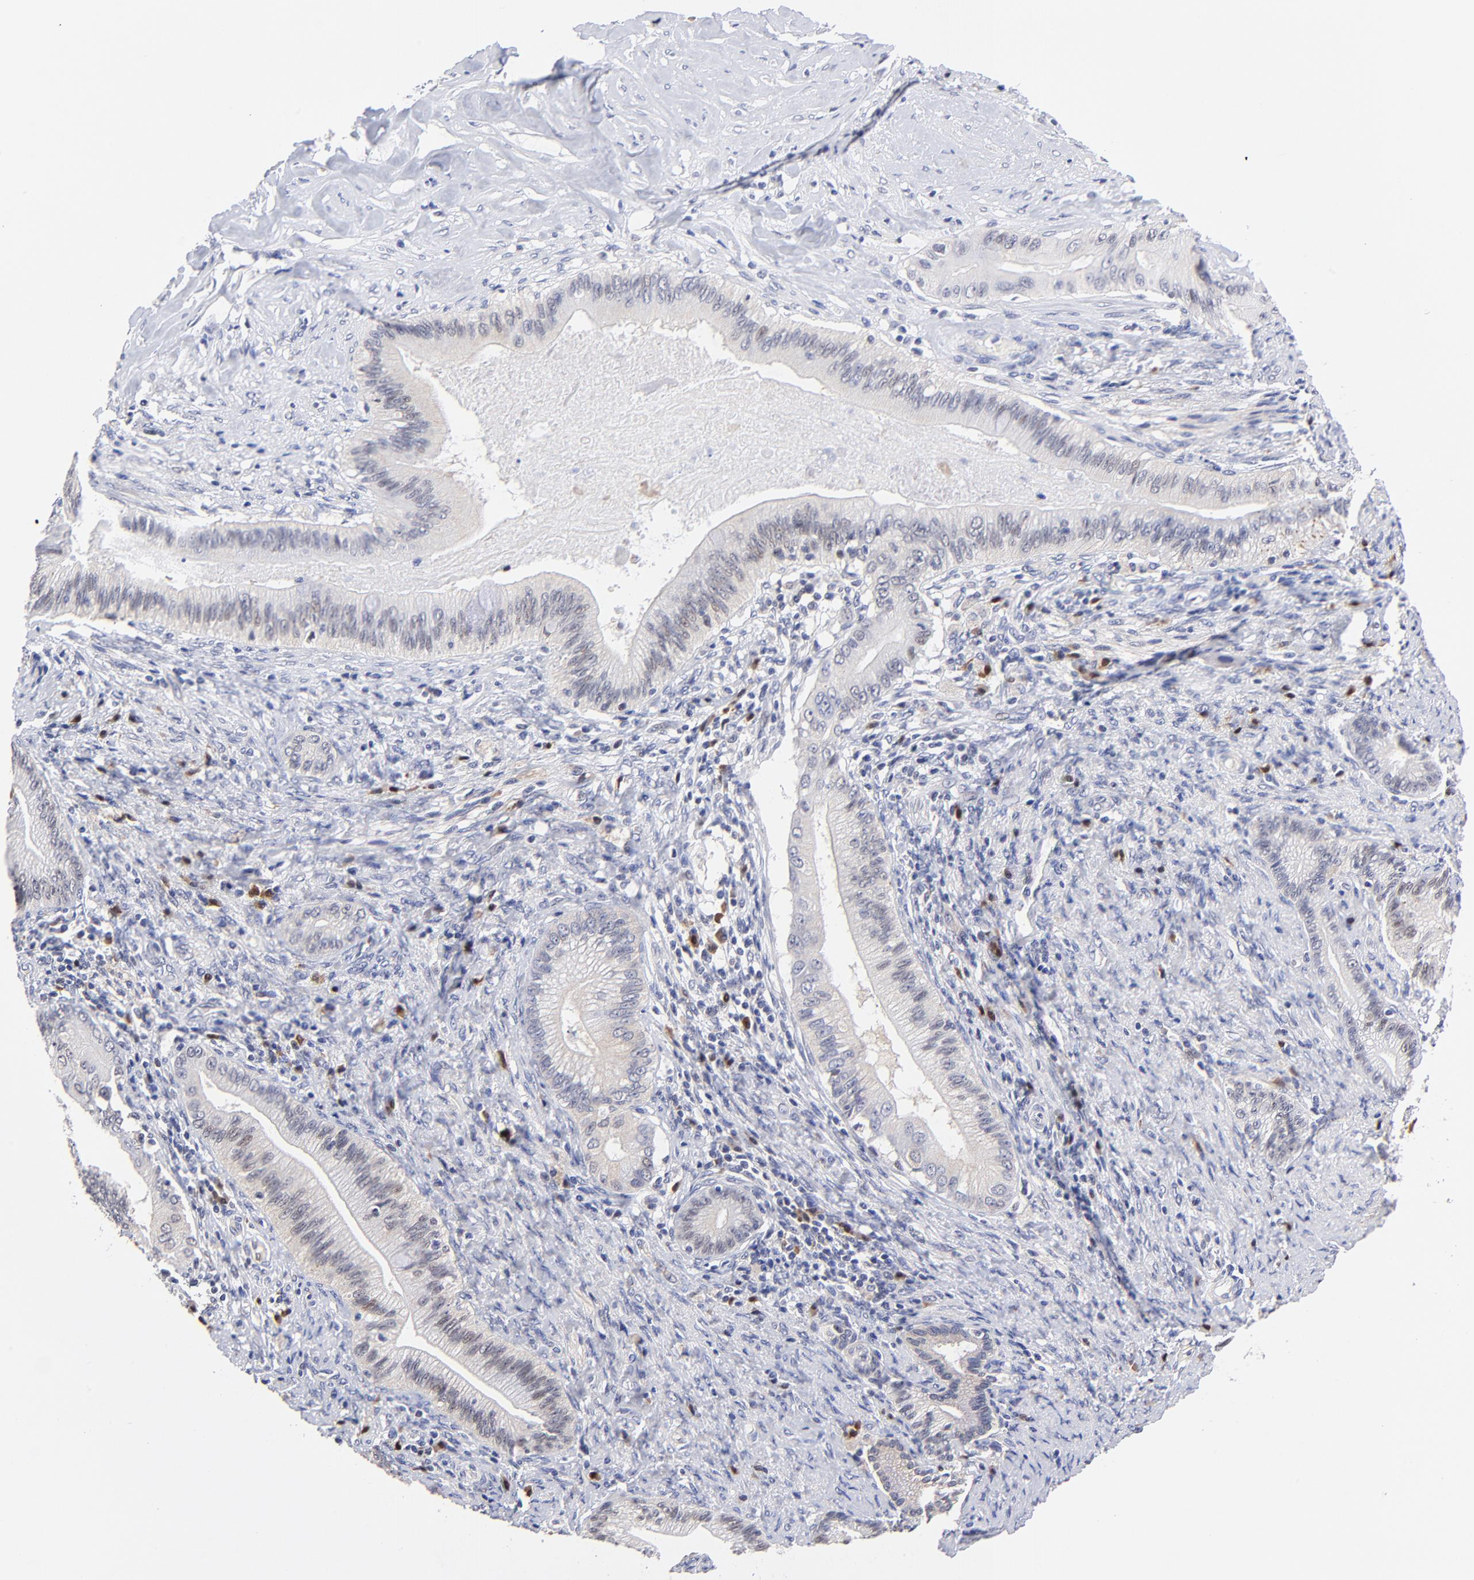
{"staining": {"intensity": "negative", "quantity": "none", "location": "none"}, "tissue": "liver cancer", "cell_type": "Tumor cells", "image_type": "cancer", "snomed": [{"axis": "morphology", "description": "Cholangiocarcinoma"}, {"axis": "topography", "description": "Liver"}], "caption": "Tumor cells are negative for protein expression in human liver cholangiocarcinoma.", "gene": "ZNF155", "patient": {"sex": "male", "age": 58}}